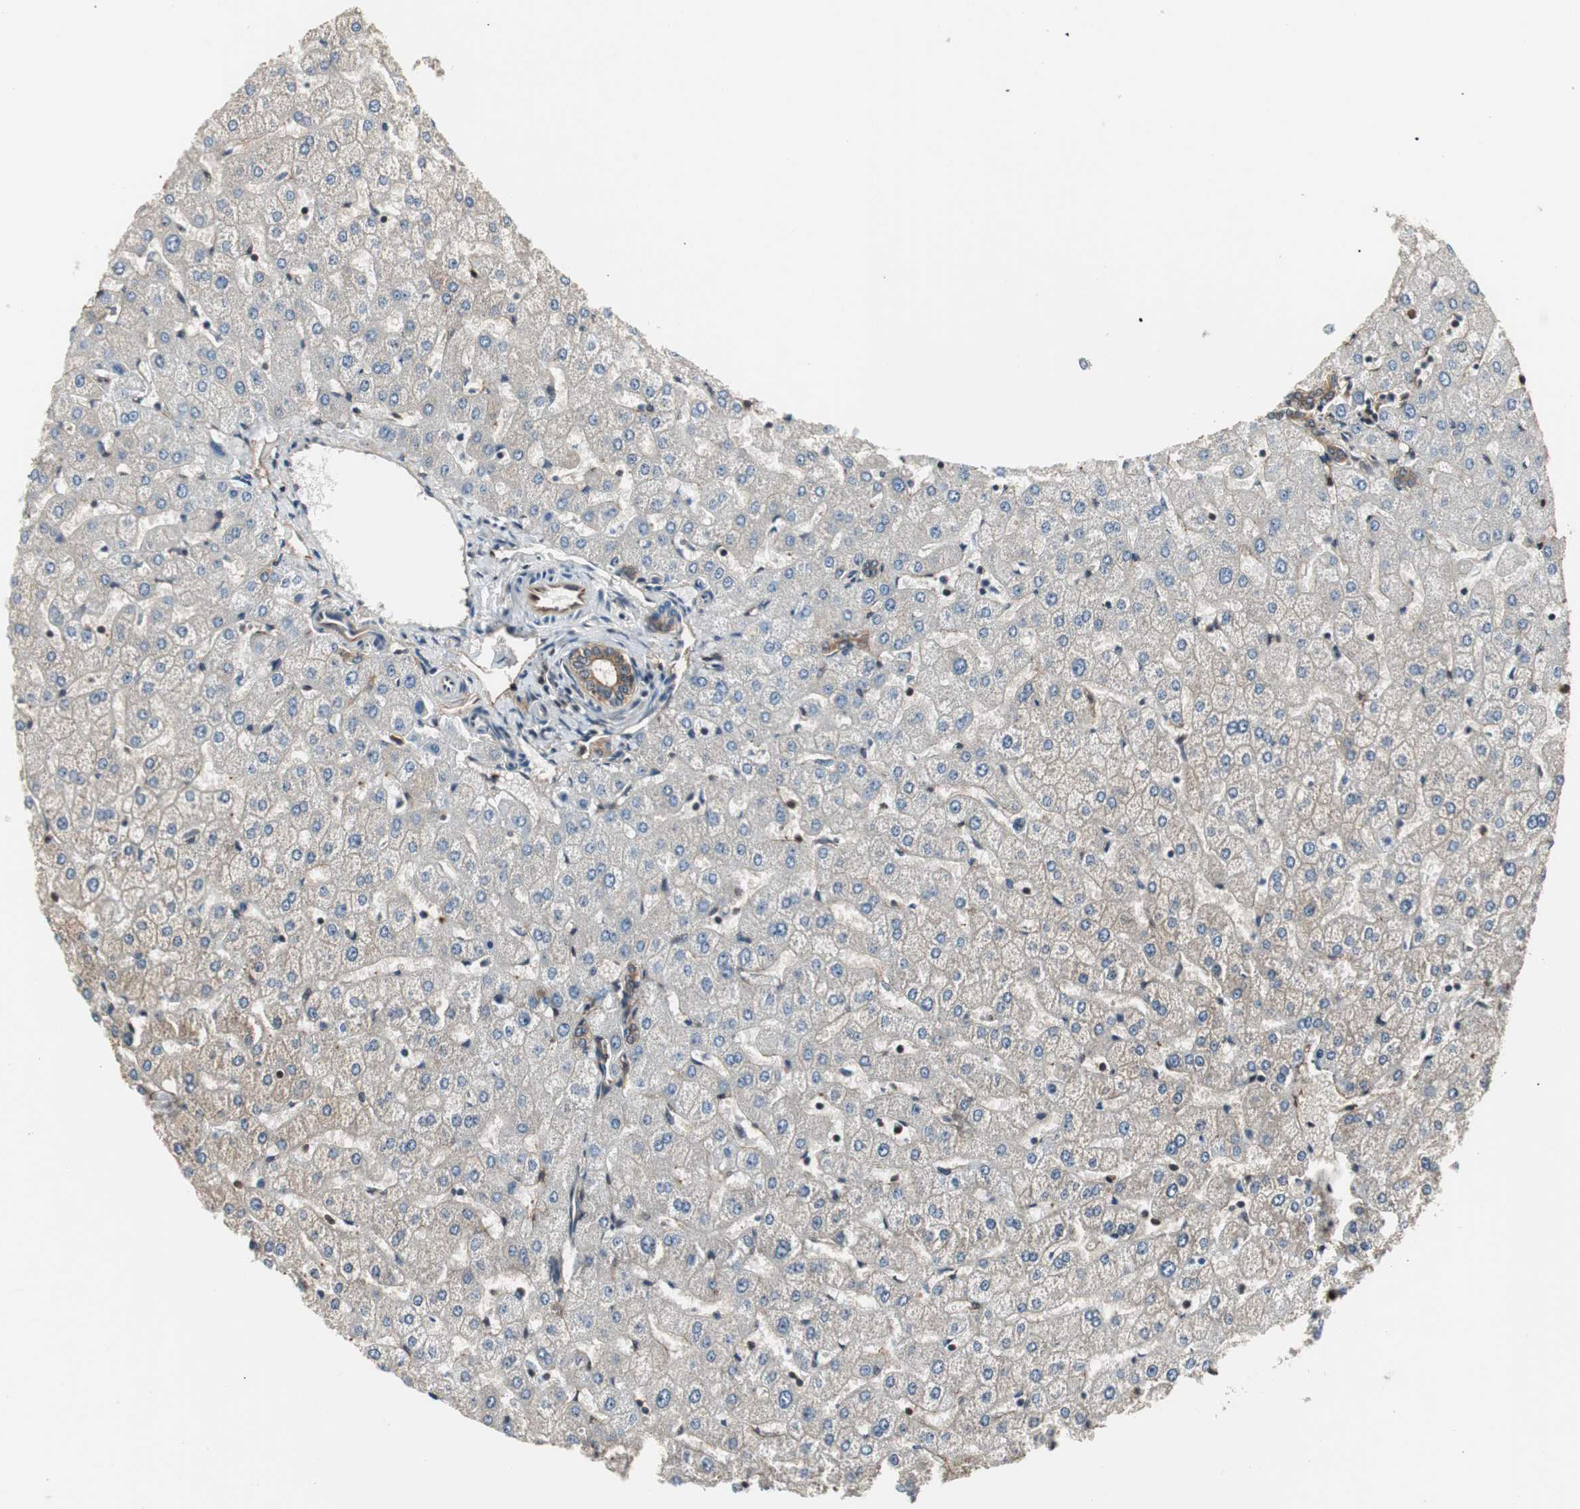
{"staining": {"intensity": "weak", "quantity": ">75%", "location": "cytoplasmic/membranous"}, "tissue": "liver", "cell_type": "Cholangiocytes", "image_type": "normal", "snomed": [{"axis": "morphology", "description": "Normal tissue, NOS"}, {"axis": "morphology", "description": "Fibrosis, NOS"}, {"axis": "topography", "description": "Liver"}], "caption": "Immunohistochemistry (IHC) histopathology image of normal liver: human liver stained using immunohistochemistry (IHC) shows low levels of weak protein expression localized specifically in the cytoplasmic/membranous of cholangiocytes, appearing as a cytoplasmic/membranous brown color.", "gene": "PTPN11", "patient": {"sex": "female", "age": 29}}